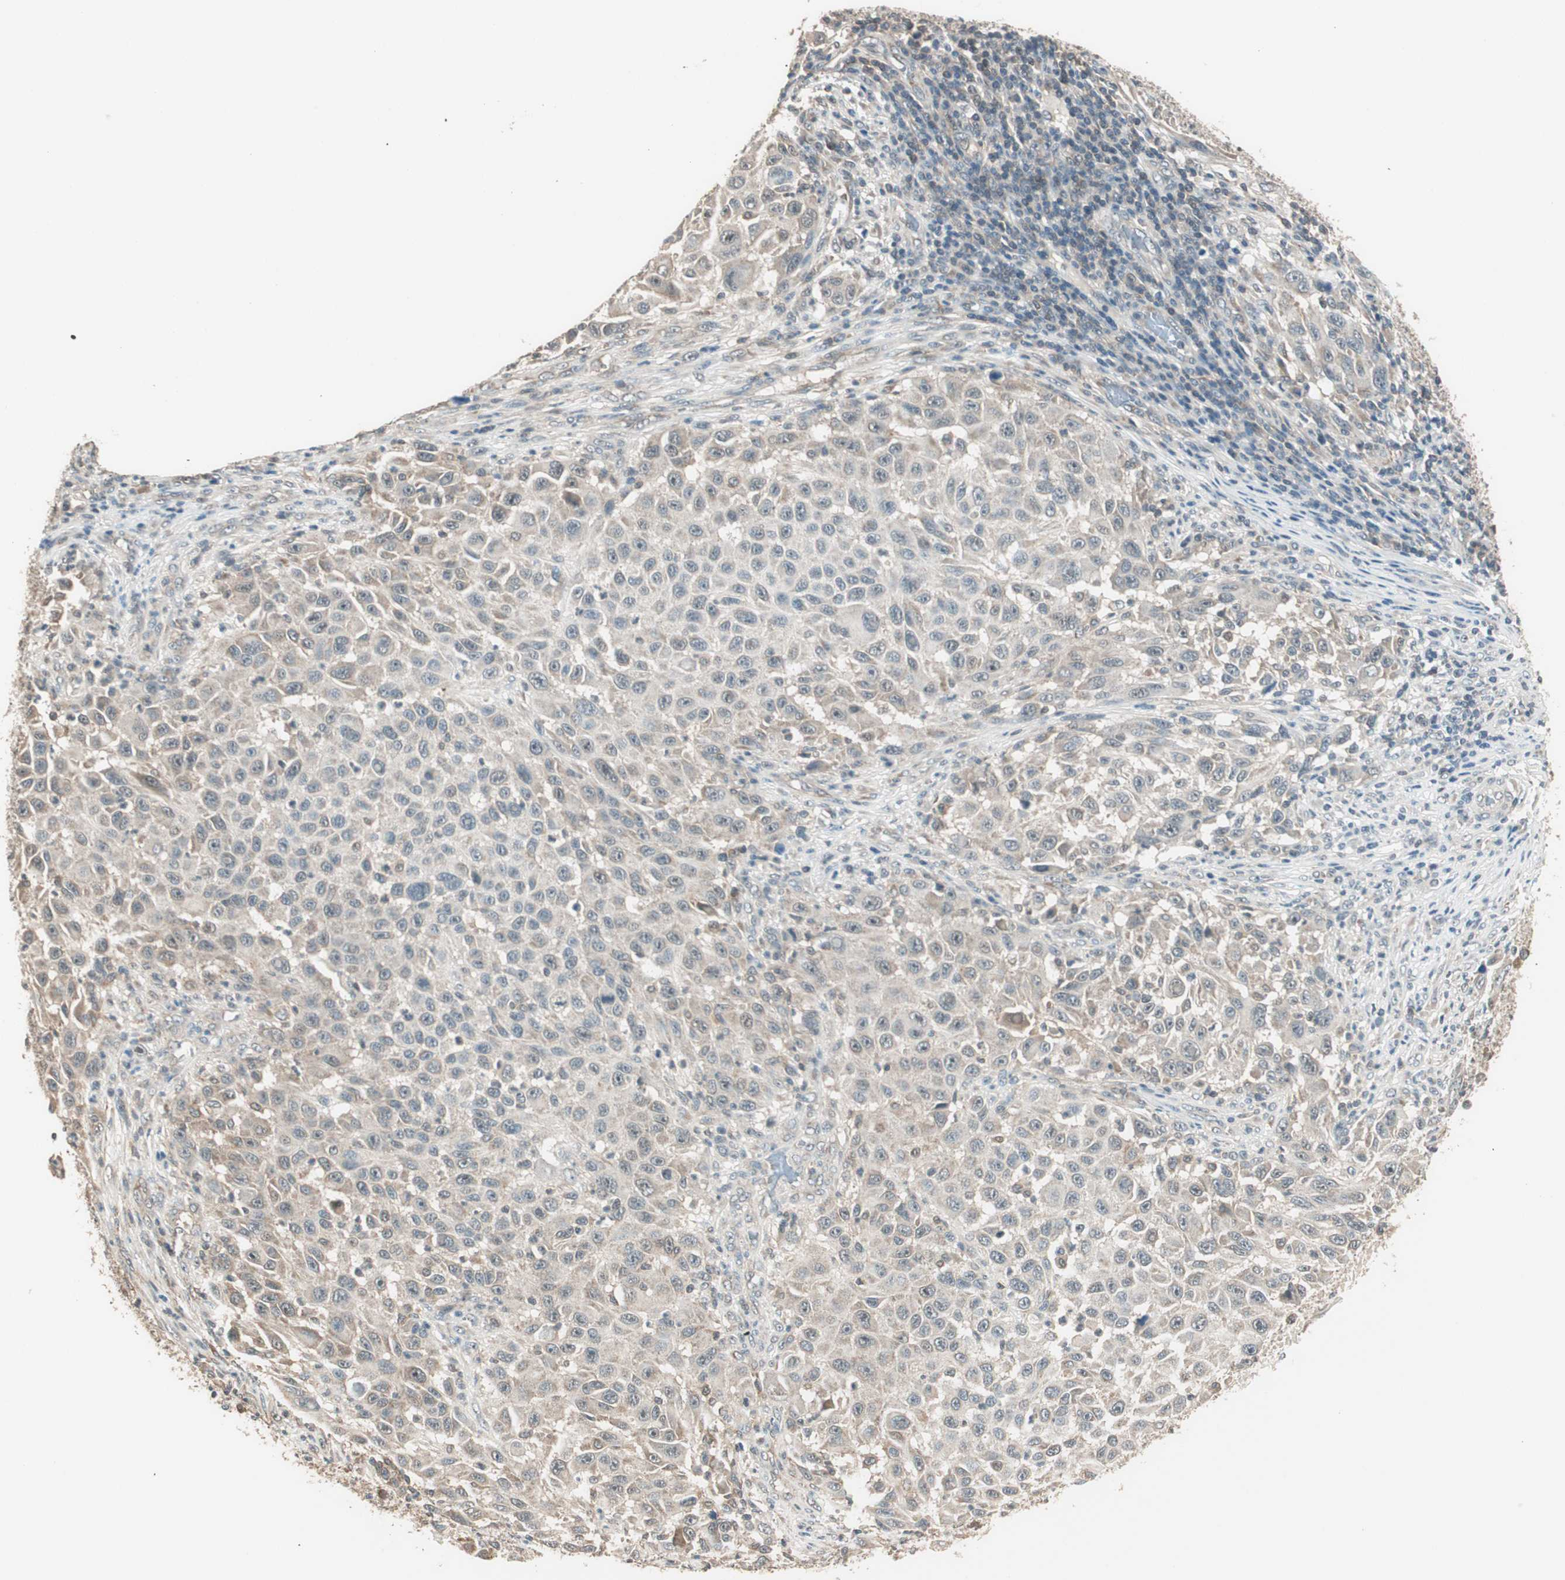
{"staining": {"intensity": "negative", "quantity": "none", "location": "none"}, "tissue": "melanoma", "cell_type": "Tumor cells", "image_type": "cancer", "snomed": [{"axis": "morphology", "description": "Malignant melanoma, Metastatic site"}, {"axis": "topography", "description": "Lymph node"}], "caption": "High magnification brightfield microscopy of malignant melanoma (metastatic site) stained with DAB (brown) and counterstained with hematoxylin (blue): tumor cells show no significant staining.", "gene": "TRIM21", "patient": {"sex": "male", "age": 61}}